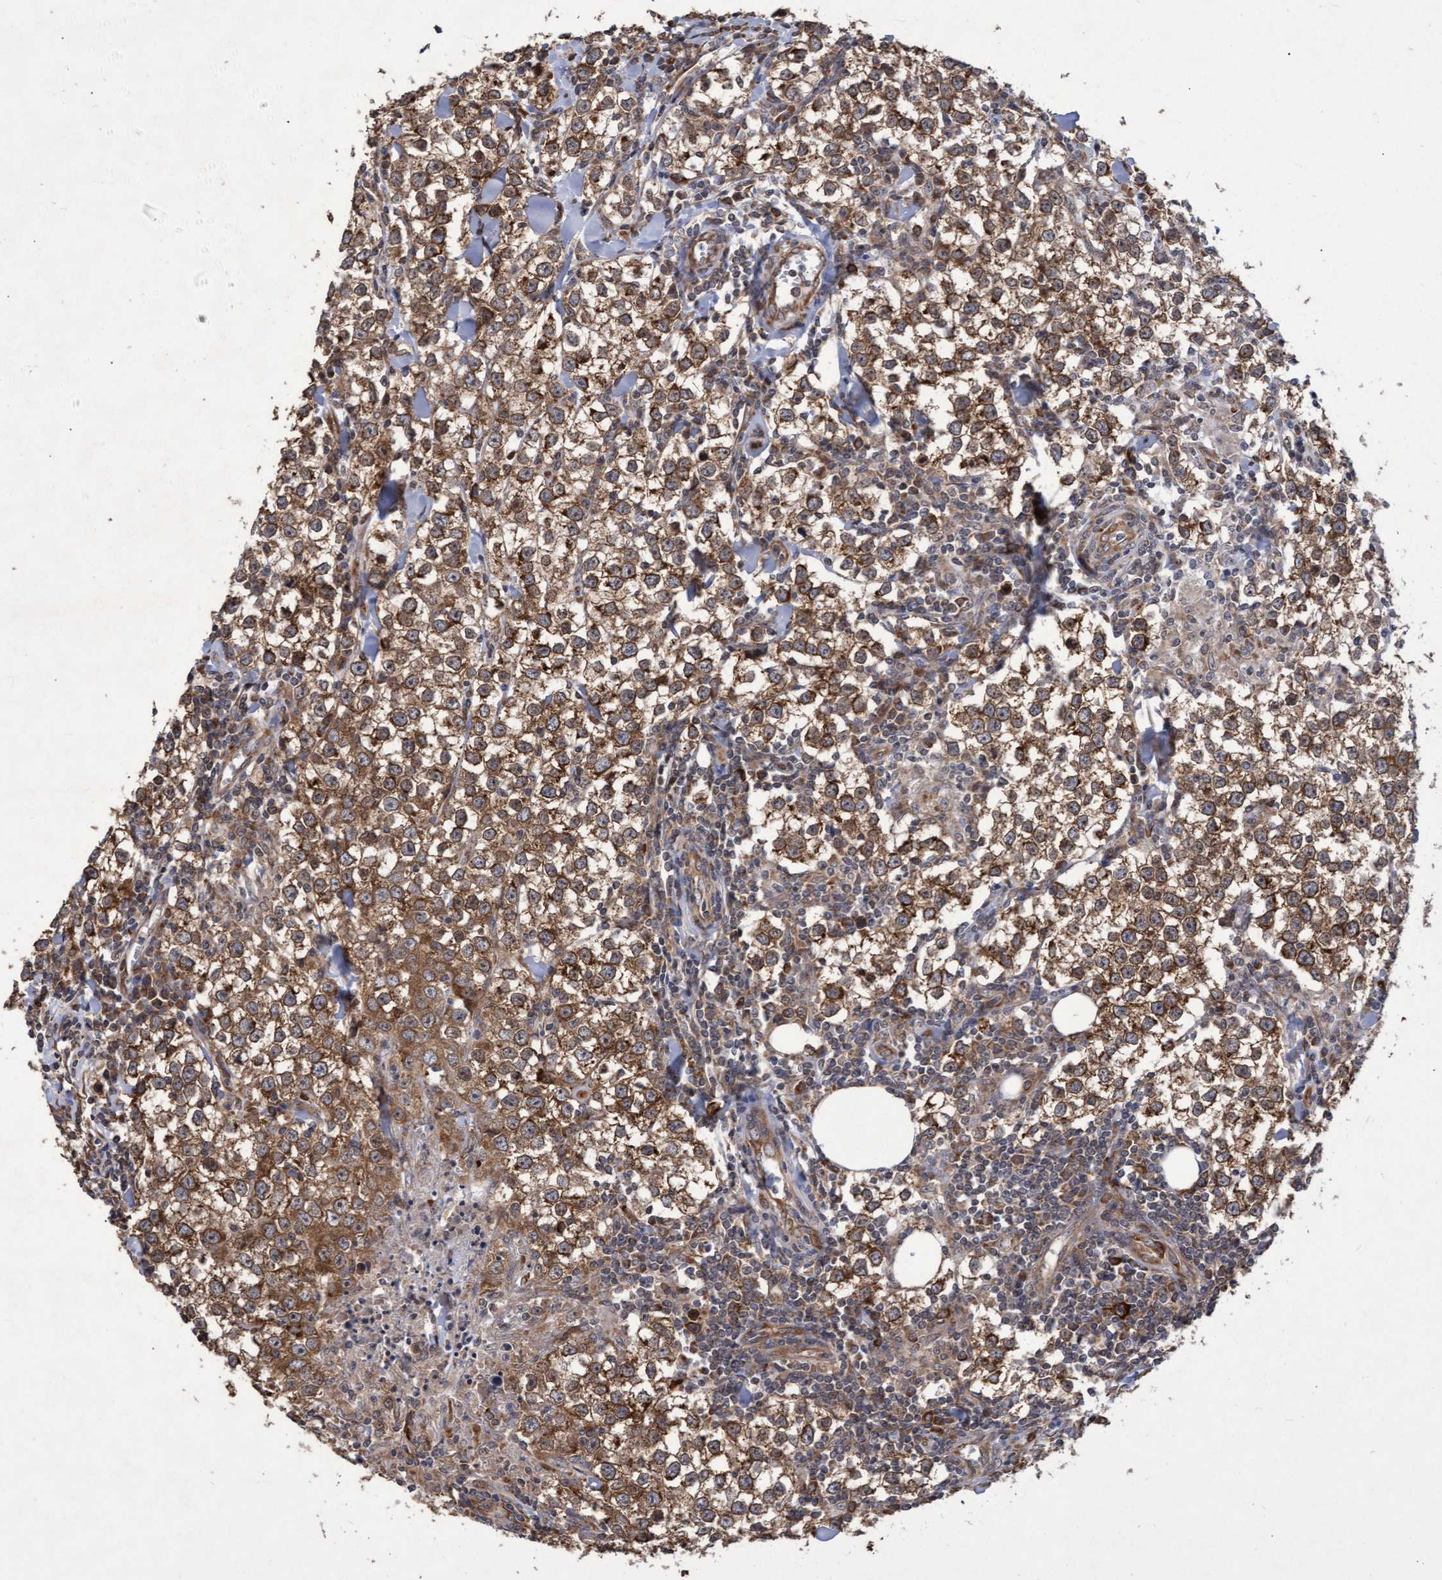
{"staining": {"intensity": "strong", "quantity": ">75%", "location": "cytoplasmic/membranous"}, "tissue": "testis cancer", "cell_type": "Tumor cells", "image_type": "cancer", "snomed": [{"axis": "morphology", "description": "Seminoma, NOS"}, {"axis": "morphology", "description": "Carcinoma, Embryonal, NOS"}, {"axis": "topography", "description": "Testis"}], "caption": "Human testis cancer stained with a protein marker reveals strong staining in tumor cells.", "gene": "ABCF2", "patient": {"sex": "male", "age": 36}}